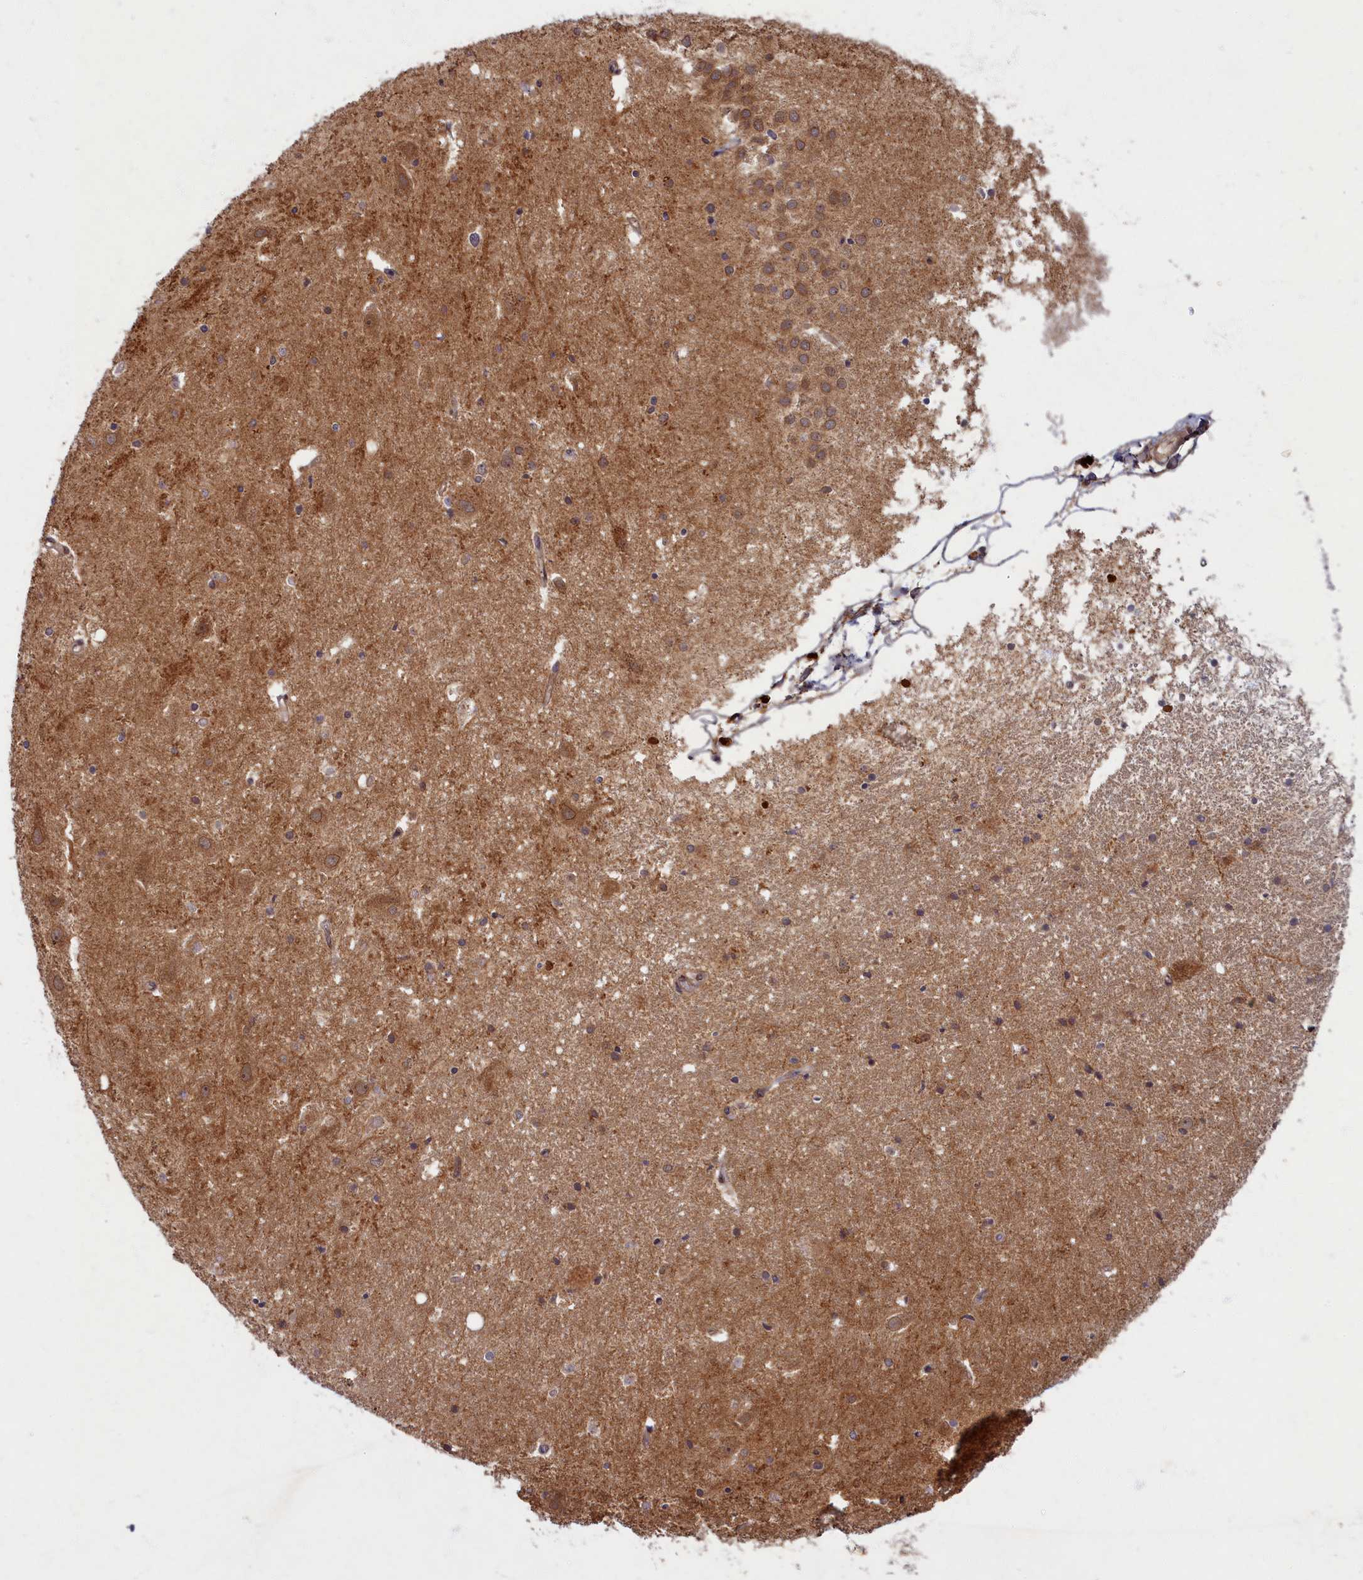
{"staining": {"intensity": "moderate", "quantity": "<25%", "location": "cytoplasmic/membranous"}, "tissue": "hippocampus", "cell_type": "Glial cells", "image_type": "normal", "snomed": [{"axis": "morphology", "description": "Normal tissue, NOS"}, {"axis": "topography", "description": "Hippocampus"}], "caption": "This is an image of immunohistochemistry staining of benign hippocampus, which shows moderate positivity in the cytoplasmic/membranous of glial cells.", "gene": "BICD1", "patient": {"sex": "female", "age": 52}}